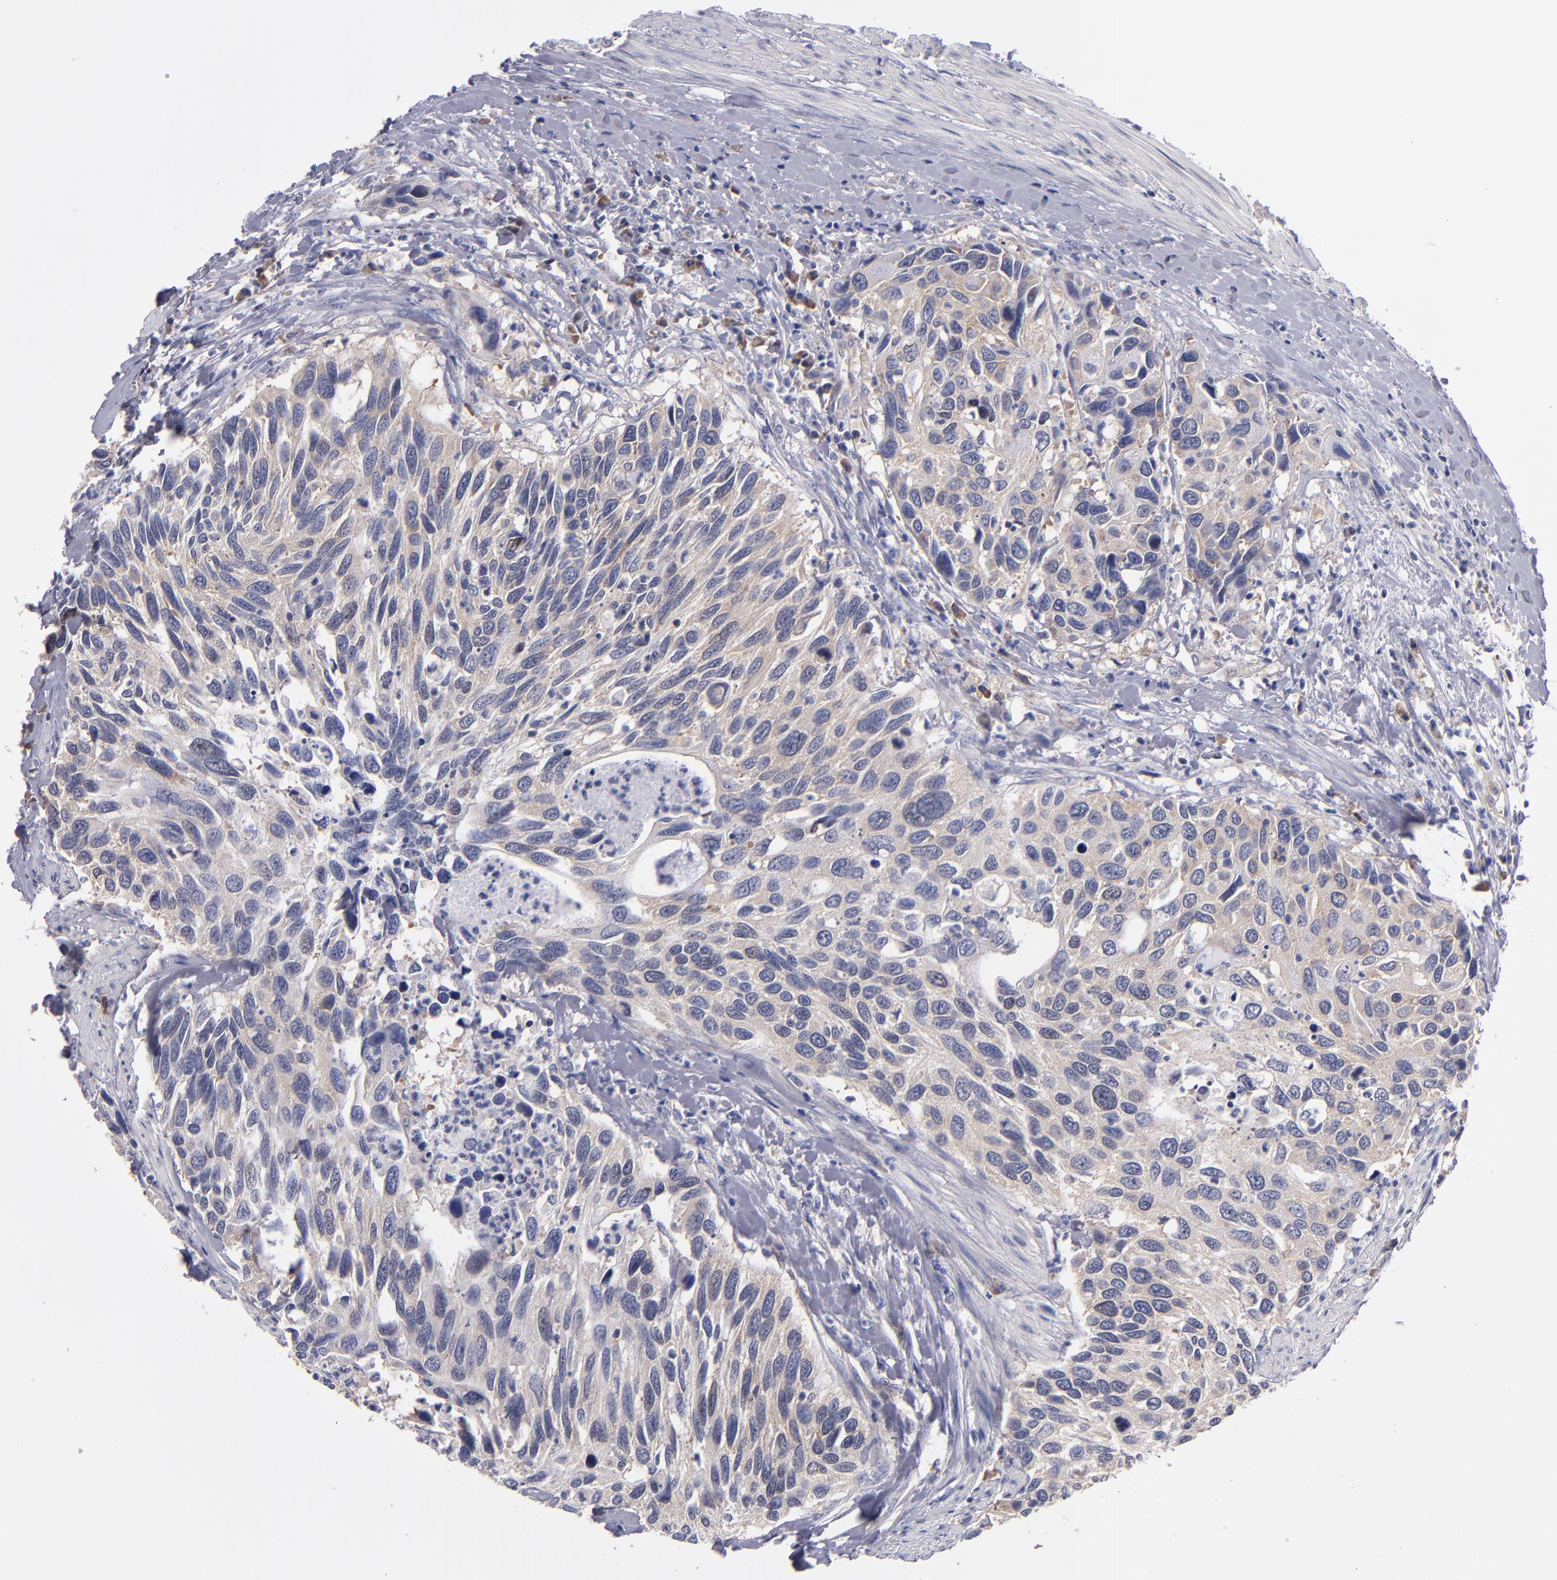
{"staining": {"intensity": "weak", "quantity": ">75%", "location": "cytoplasmic/membranous"}, "tissue": "urothelial cancer", "cell_type": "Tumor cells", "image_type": "cancer", "snomed": [{"axis": "morphology", "description": "Urothelial carcinoma, High grade"}, {"axis": "topography", "description": "Urinary bladder"}], "caption": "Human urothelial cancer stained with a protein marker shows weak staining in tumor cells.", "gene": "EIF3L", "patient": {"sex": "male", "age": 66}}